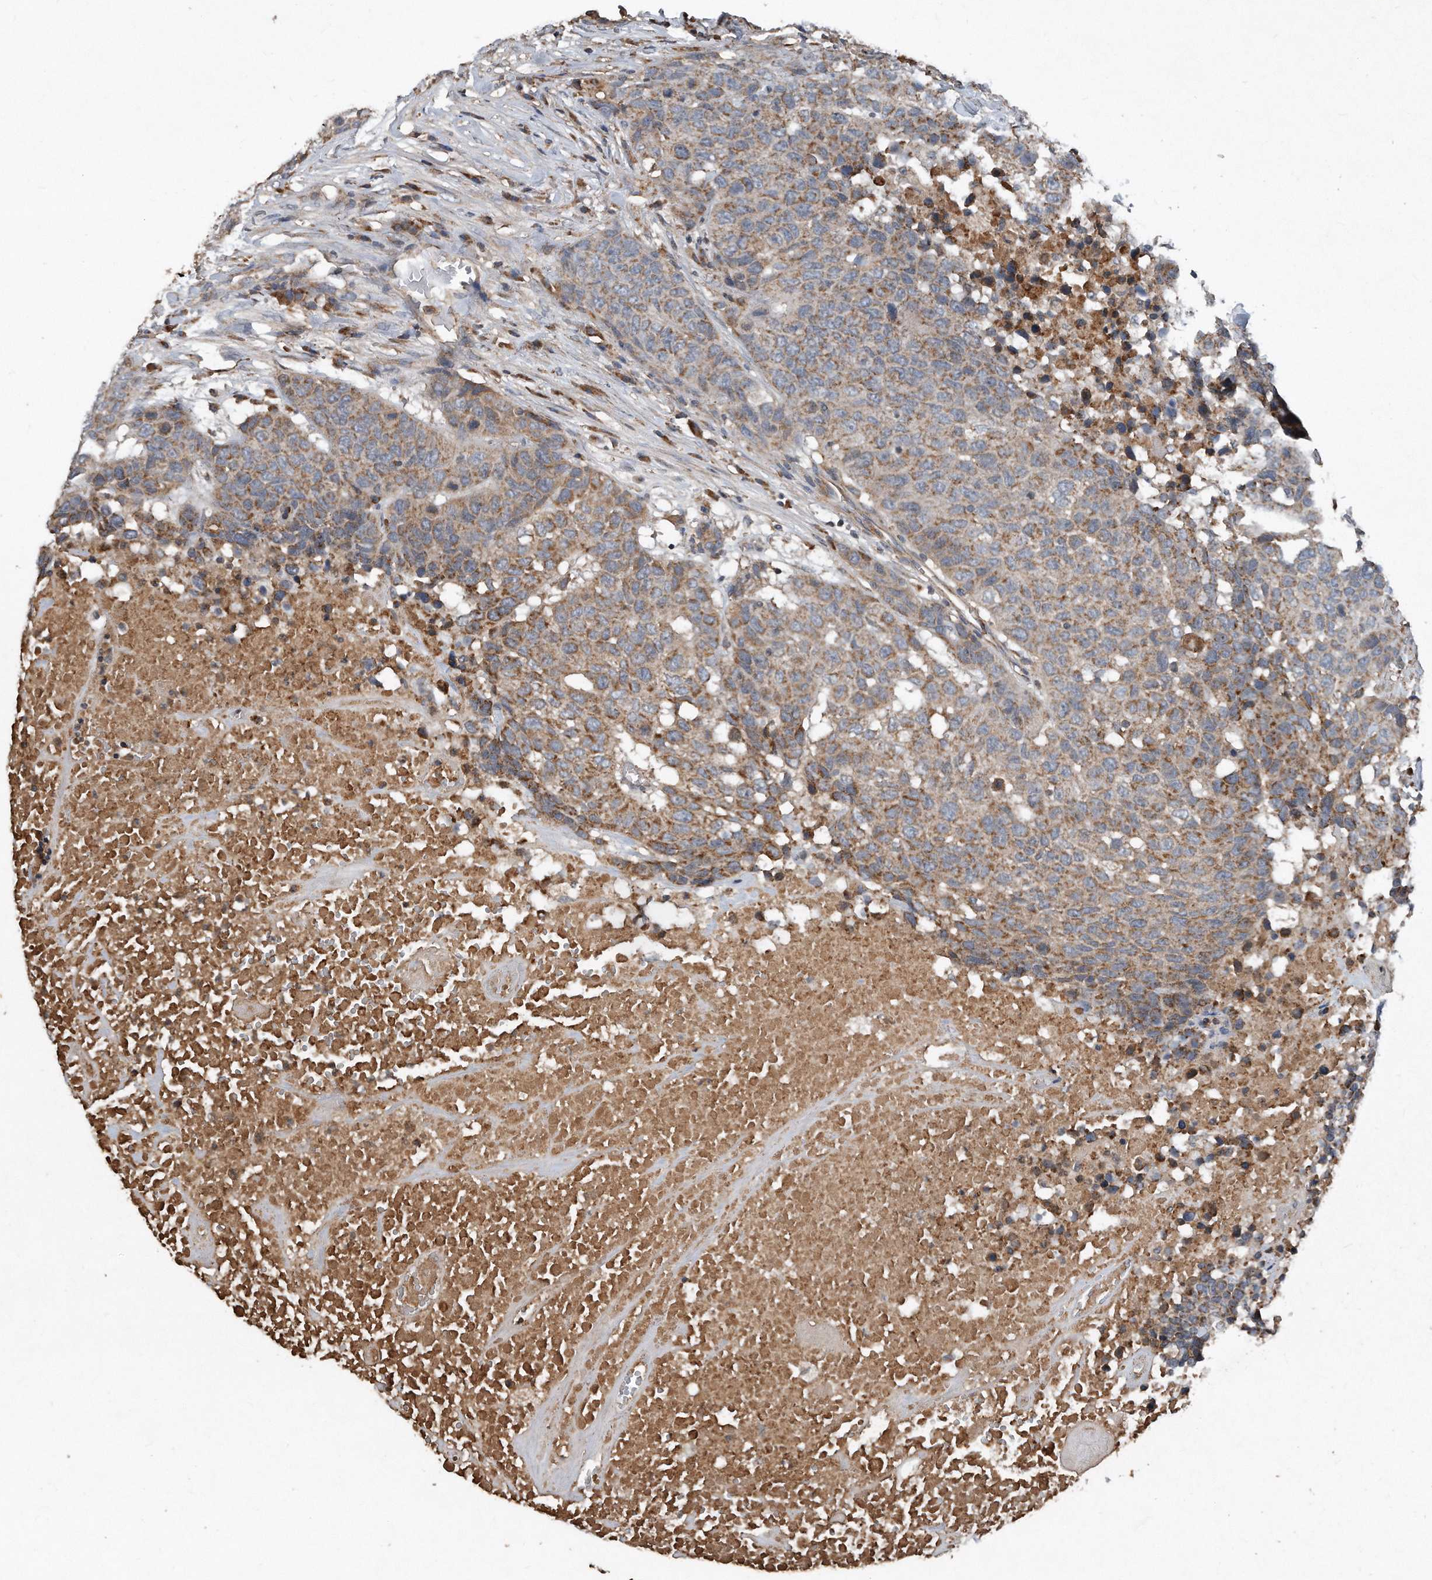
{"staining": {"intensity": "moderate", "quantity": ">75%", "location": "cytoplasmic/membranous"}, "tissue": "head and neck cancer", "cell_type": "Tumor cells", "image_type": "cancer", "snomed": [{"axis": "morphology", "description": "Squamous cell carcinoma, NOS"}, {"axis": "topography", "description": "Head-Neck"}], "caption": "Immunohistochemical staining of head and neck cancer displays medium levels of moderate cytoplasmic/membranous expression in approximately >75% of tumor cells. (DAB (3,3'-diaminobenzidine) IHC, brown staining for protein, blue staining for nuclei).", "gene": "SDHA", "patient": {"sex": "male", "age": 66}}